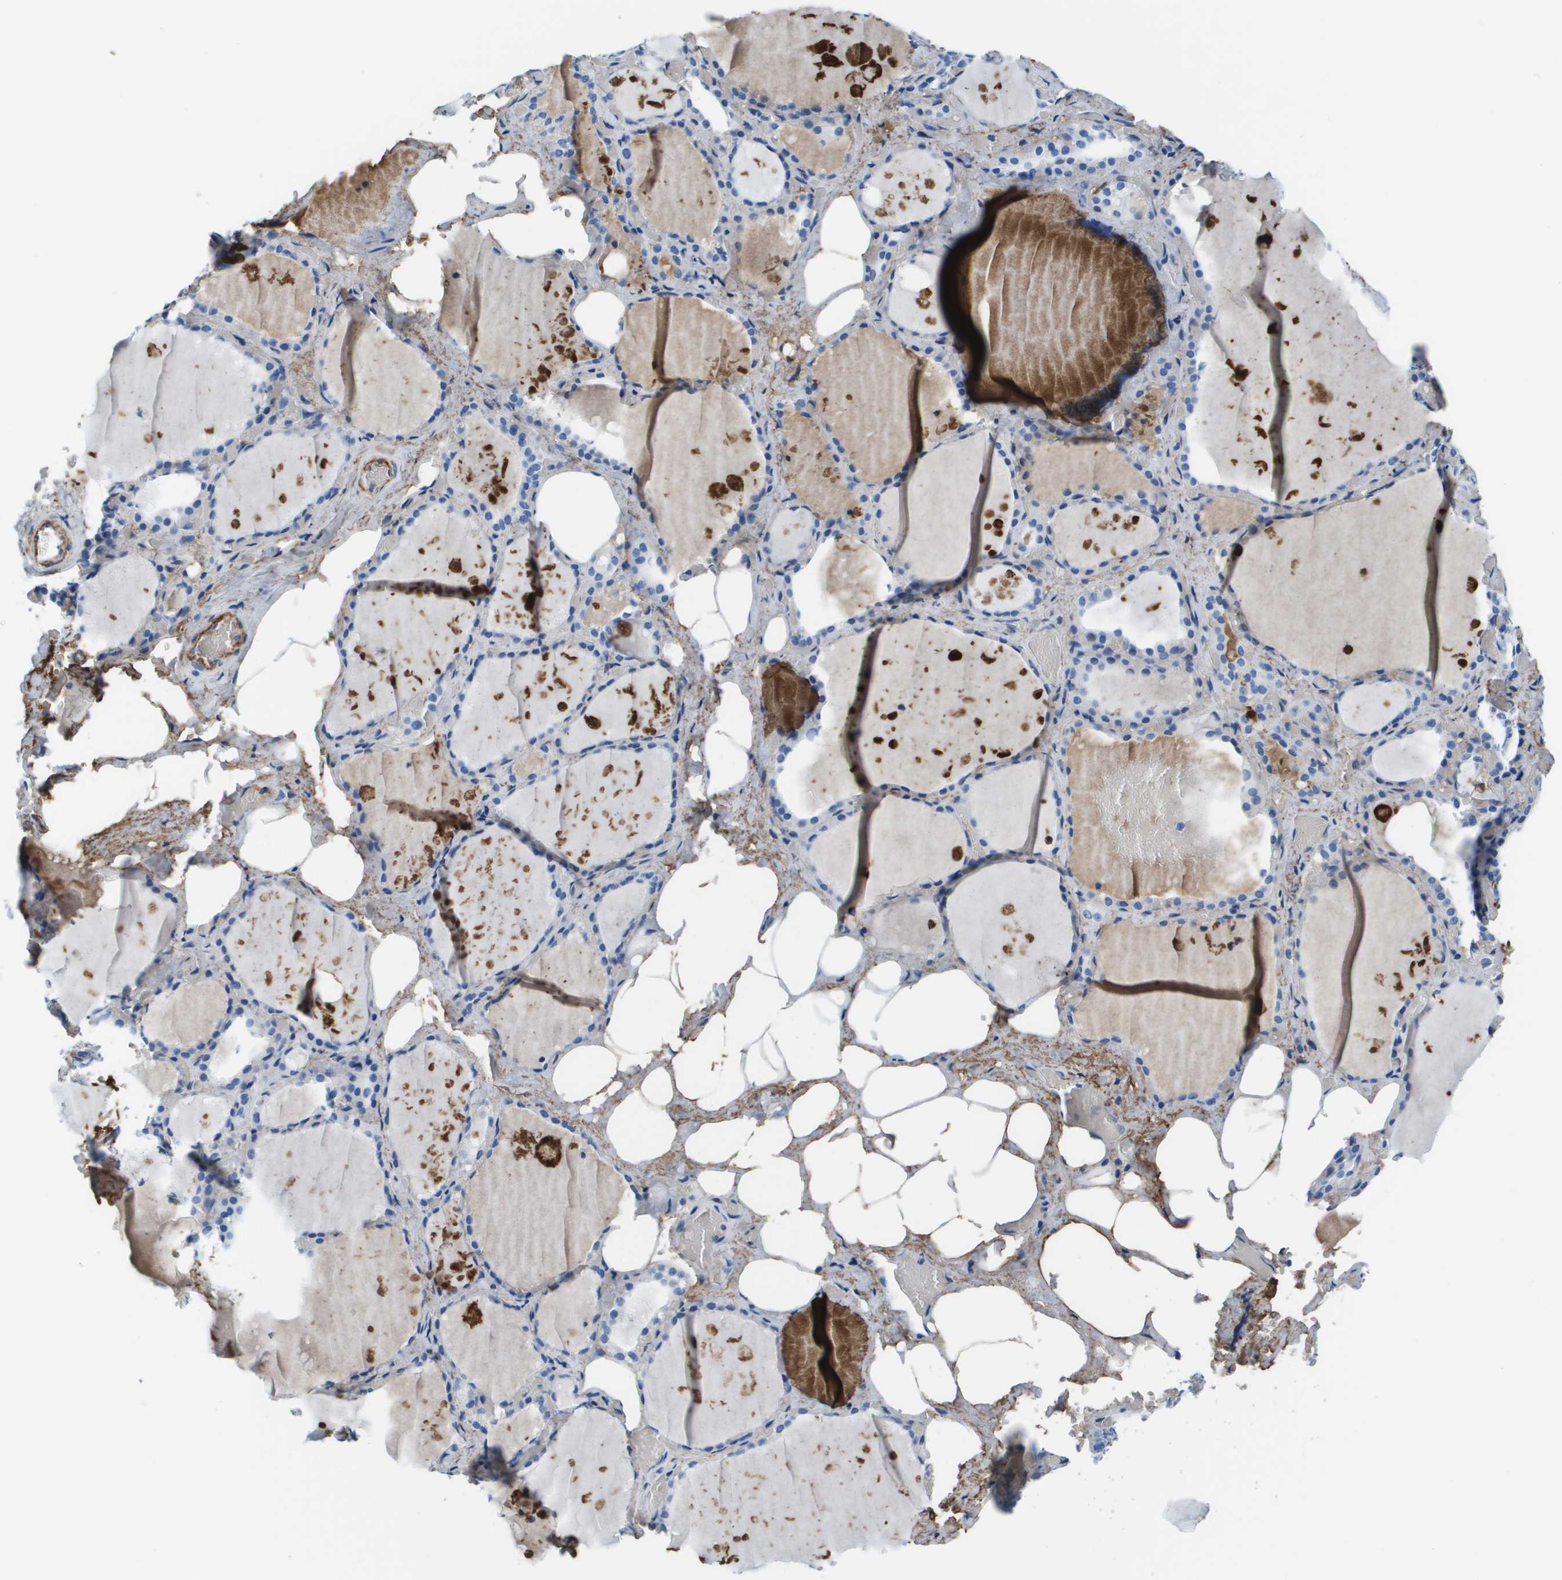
{"staining": {"intensity": "negative", "quantity": "none", "location": "none"}, "tissue": "thyroid gland", "cell_type": "Glandular cells", "image_type": "normal", "snomed": [{"axis": "morphology", "description": "Normal tissue, NOS"}, {"axis": "topography", "description": "Thyroid gland"}], "caption": "Thyroid gland was stained to show a protein in brown. There is no significant expression in glandular cells. (Brightfield microscopy of DAB immunohistochemistry (IHC) at high magnification).", "gene": "VTN", "patient": {"sex": "male", "age": 61}}